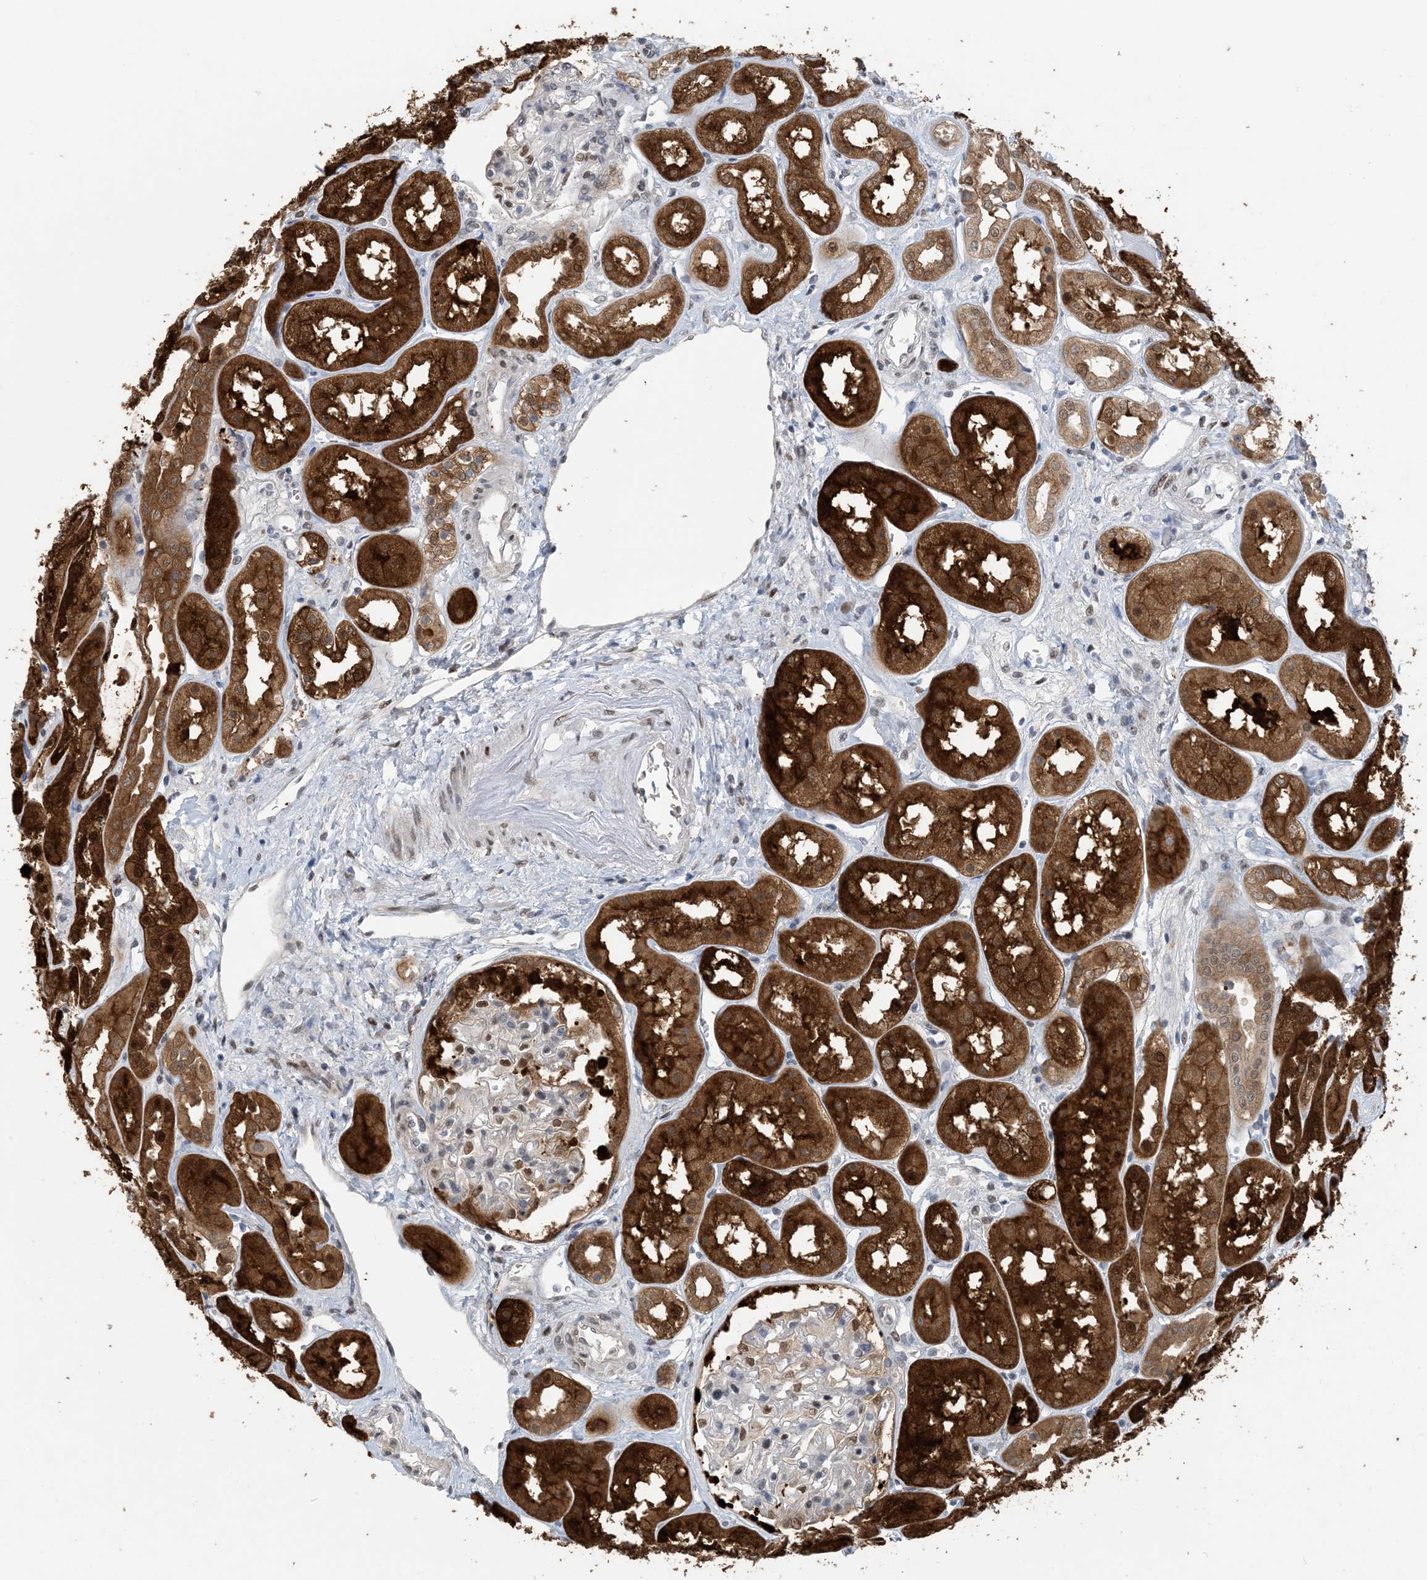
{"staining": {"intensity": "moderate", "quantity": "<25%", "location": "nuclear"}, "tissue": "kidney", "cell_type": "Cells in glomeruli", "image_type": "normal", "snomed": [{"axis": "morphology", "description": "Normal tissue, NOS"}, {"axis": "topography", "description": "Kidney"}], "caption": "A high-resolution micrograph shows IHC staining of unremarkable kidney, which demonstrates moderate nuclear positivity in approximately <25% of cells in glomeruli. (brown staining indicates protein expression, while blue staining denotes nuclei).", "gene": "ZC3H12A", "patient": {"sex": "male", "age": 70}}